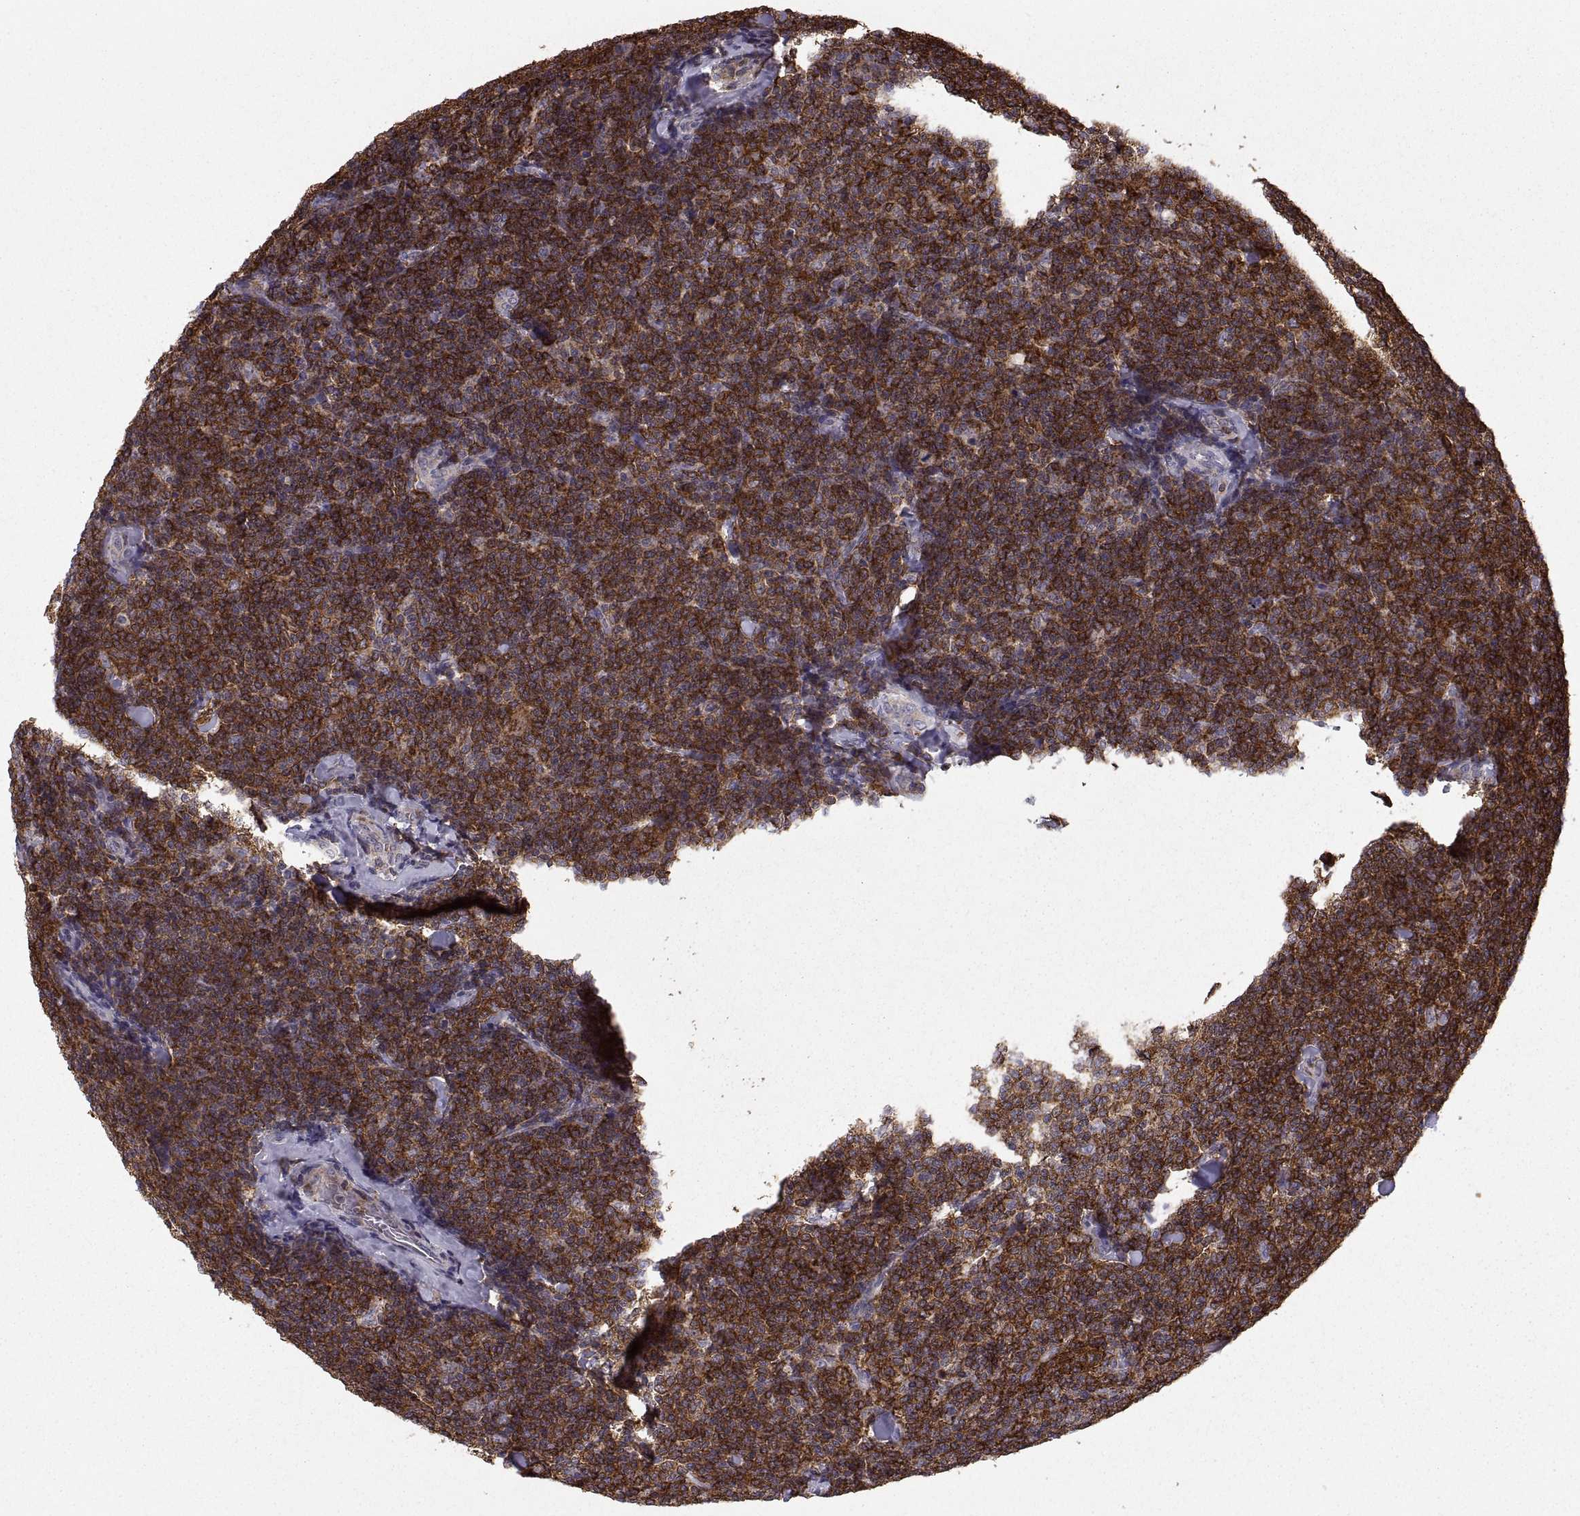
{"staining": {"intensity": "strong", "quantity": ">75%", "location": "cytoplasmic/membranous"}, "tissue": "lymphoma", "cell_type": "Tumor cells", "image_type": "cancer", "snomed": [{"axis": "morphology", "description": "Malignant lymphoma, non-Hodgkin's type, Low grade"}, {"axis": "topography", "description": "Lymph node"}], "caption": "This histopathology image reveals immunohistochemistry staining of lymphoma, with high strong cytoplasmic/membranous staining in about >75% of tumor cells.", "gene": "EZR", "patient": {"sex": "female", "age": 56}}